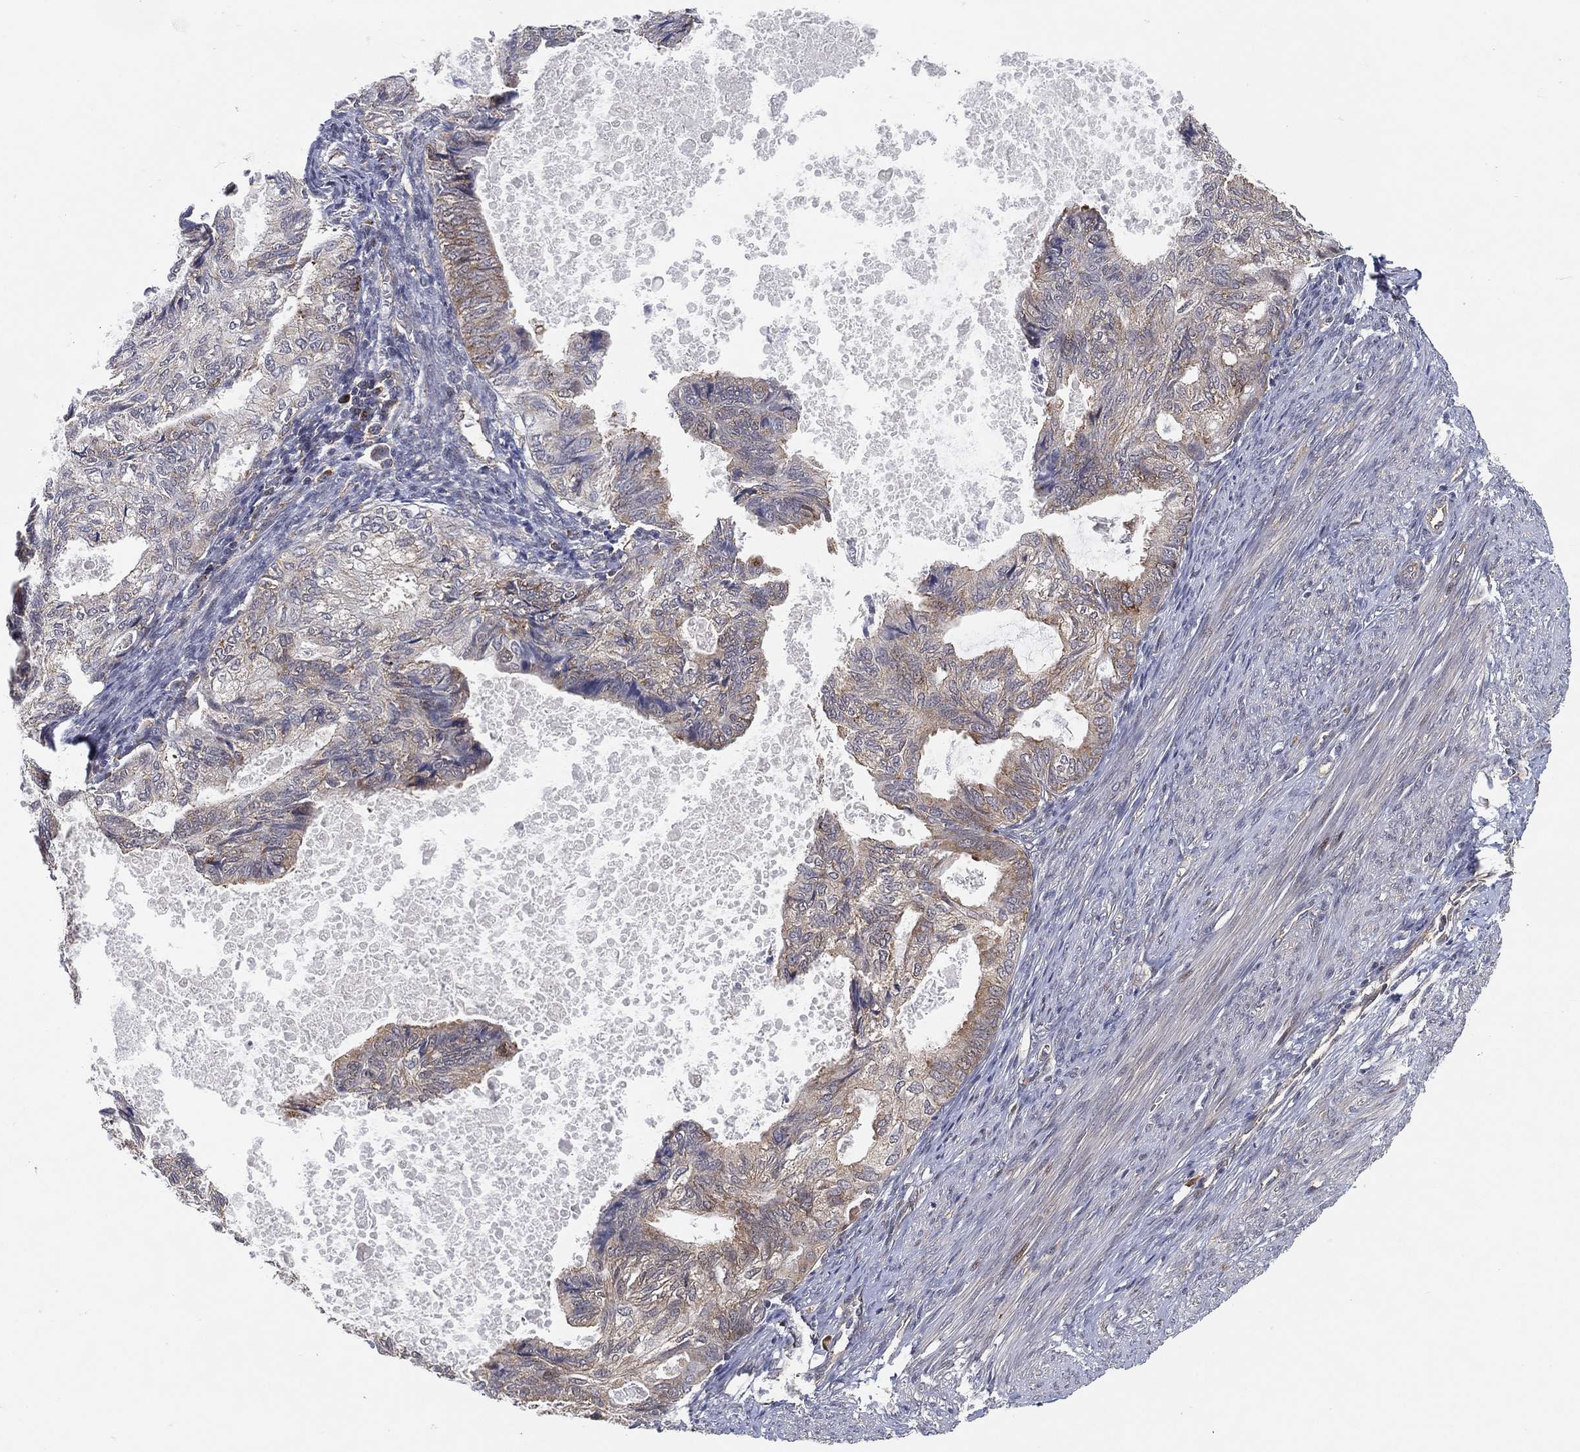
{"staining": {"intensity": "weak", "quantity": "25%-75%", "location": "cytoplasmic/membranous"}, "tissue": "endometrial cancer", "cell_type": "Tumor cells", "image_type": "cancer", "snomed": [{"axis": "morphology", "description": "Adenocarcinoma, NOS"}, {"axis": "topography", "description": "Endometrium"}], "caption": "This is a micrograph of IHC staining of endometrial cancer, which shows weak positivity in the cytoplasmic/membranous of tumor cells.", "gene": "TMTC4", "patient": {"sex": "female", "age": 86}}